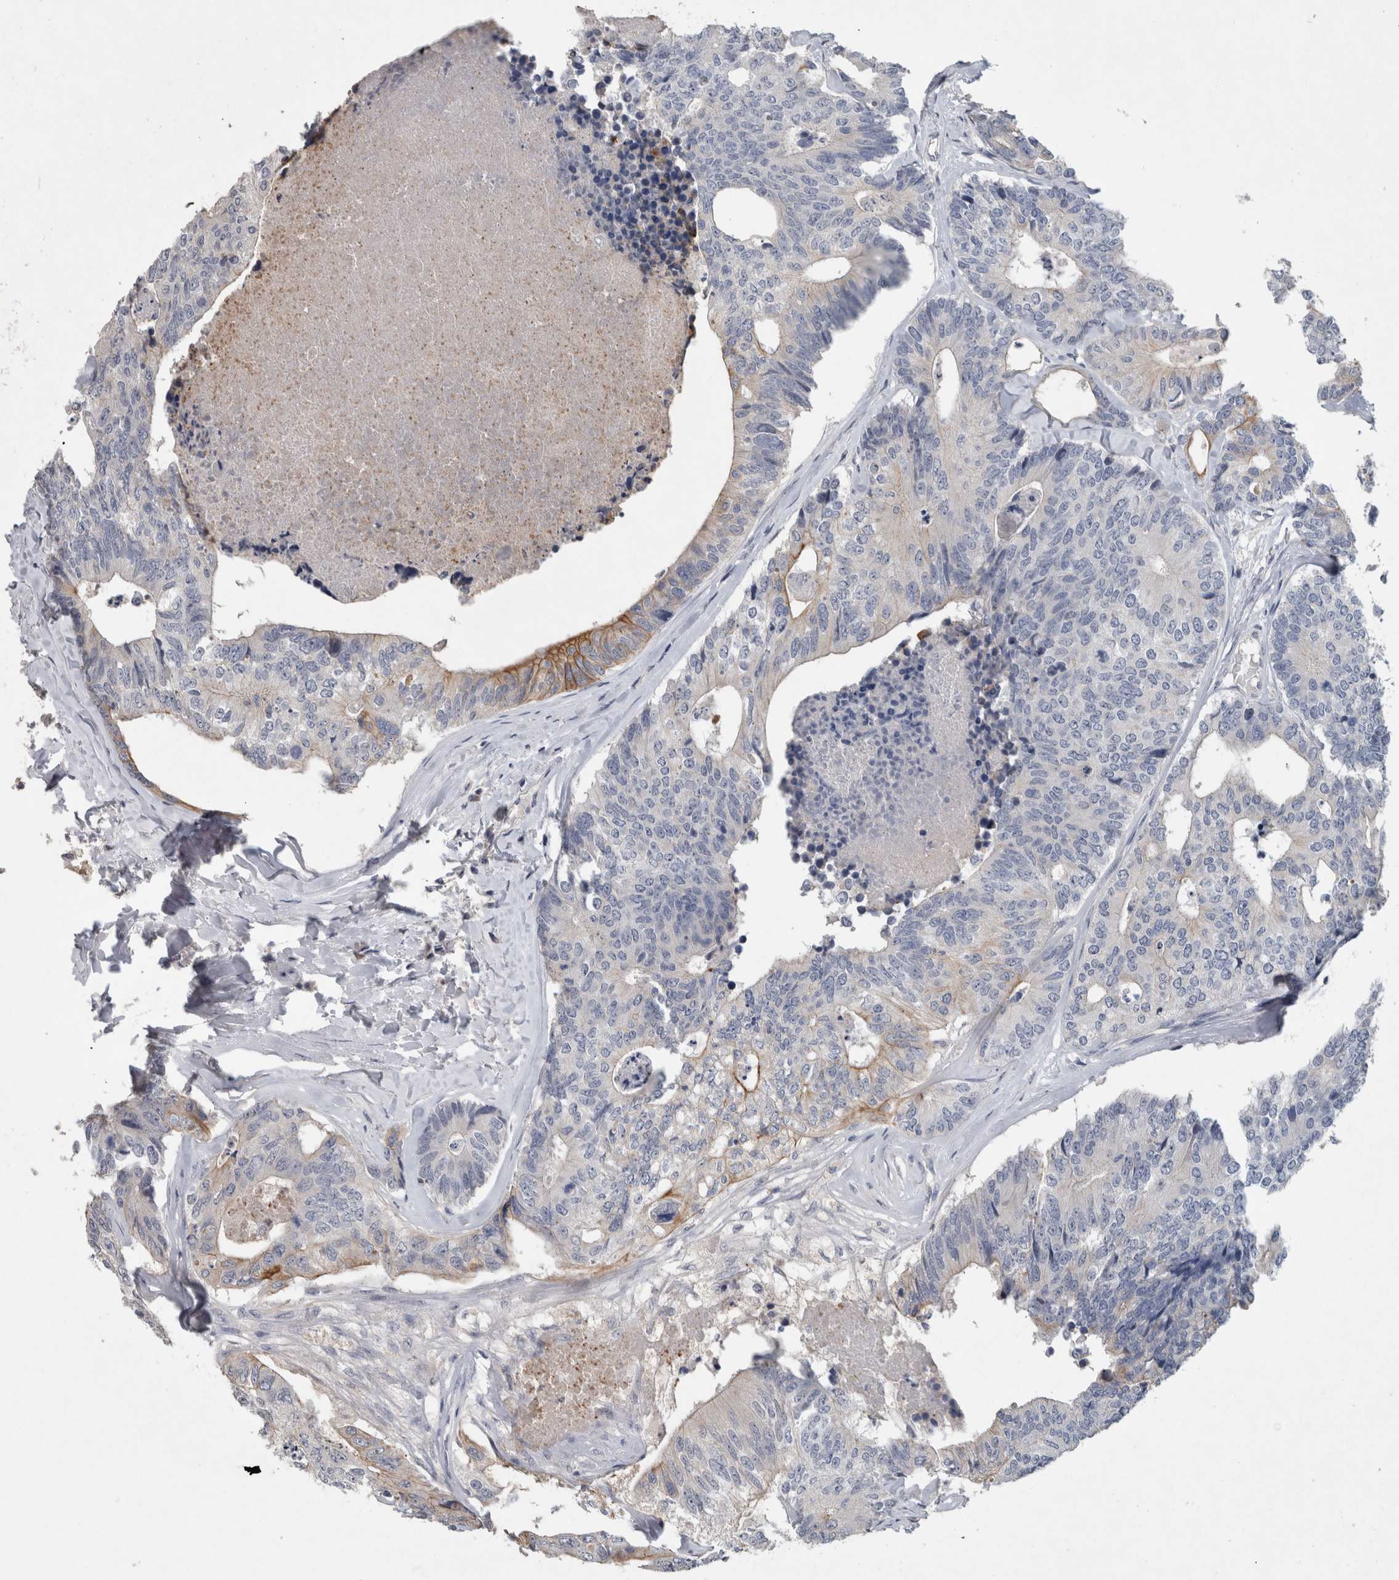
{"staining": {"intensity": "moderate", "quantity": "<25%", "location": "cytoplasmic/membranous"}, "tissue": "colorectal cancer", "cell_type": "Tumor cells", "image_type": "cancer", "snomed": [{"axis": "morphology", "description": "Adenocarcinoma, NOS"}, {"axis": "topography", "description": "Colon"}], "caption": "IHC of human colorectal cancer (adenocarcinoma) exhibits low levels of moderate cytoplasmic/membranous positivity in approximately <25% of tumor cells.", "gene": "HEXD", "patient": {"sex": "female", "age": 67}}